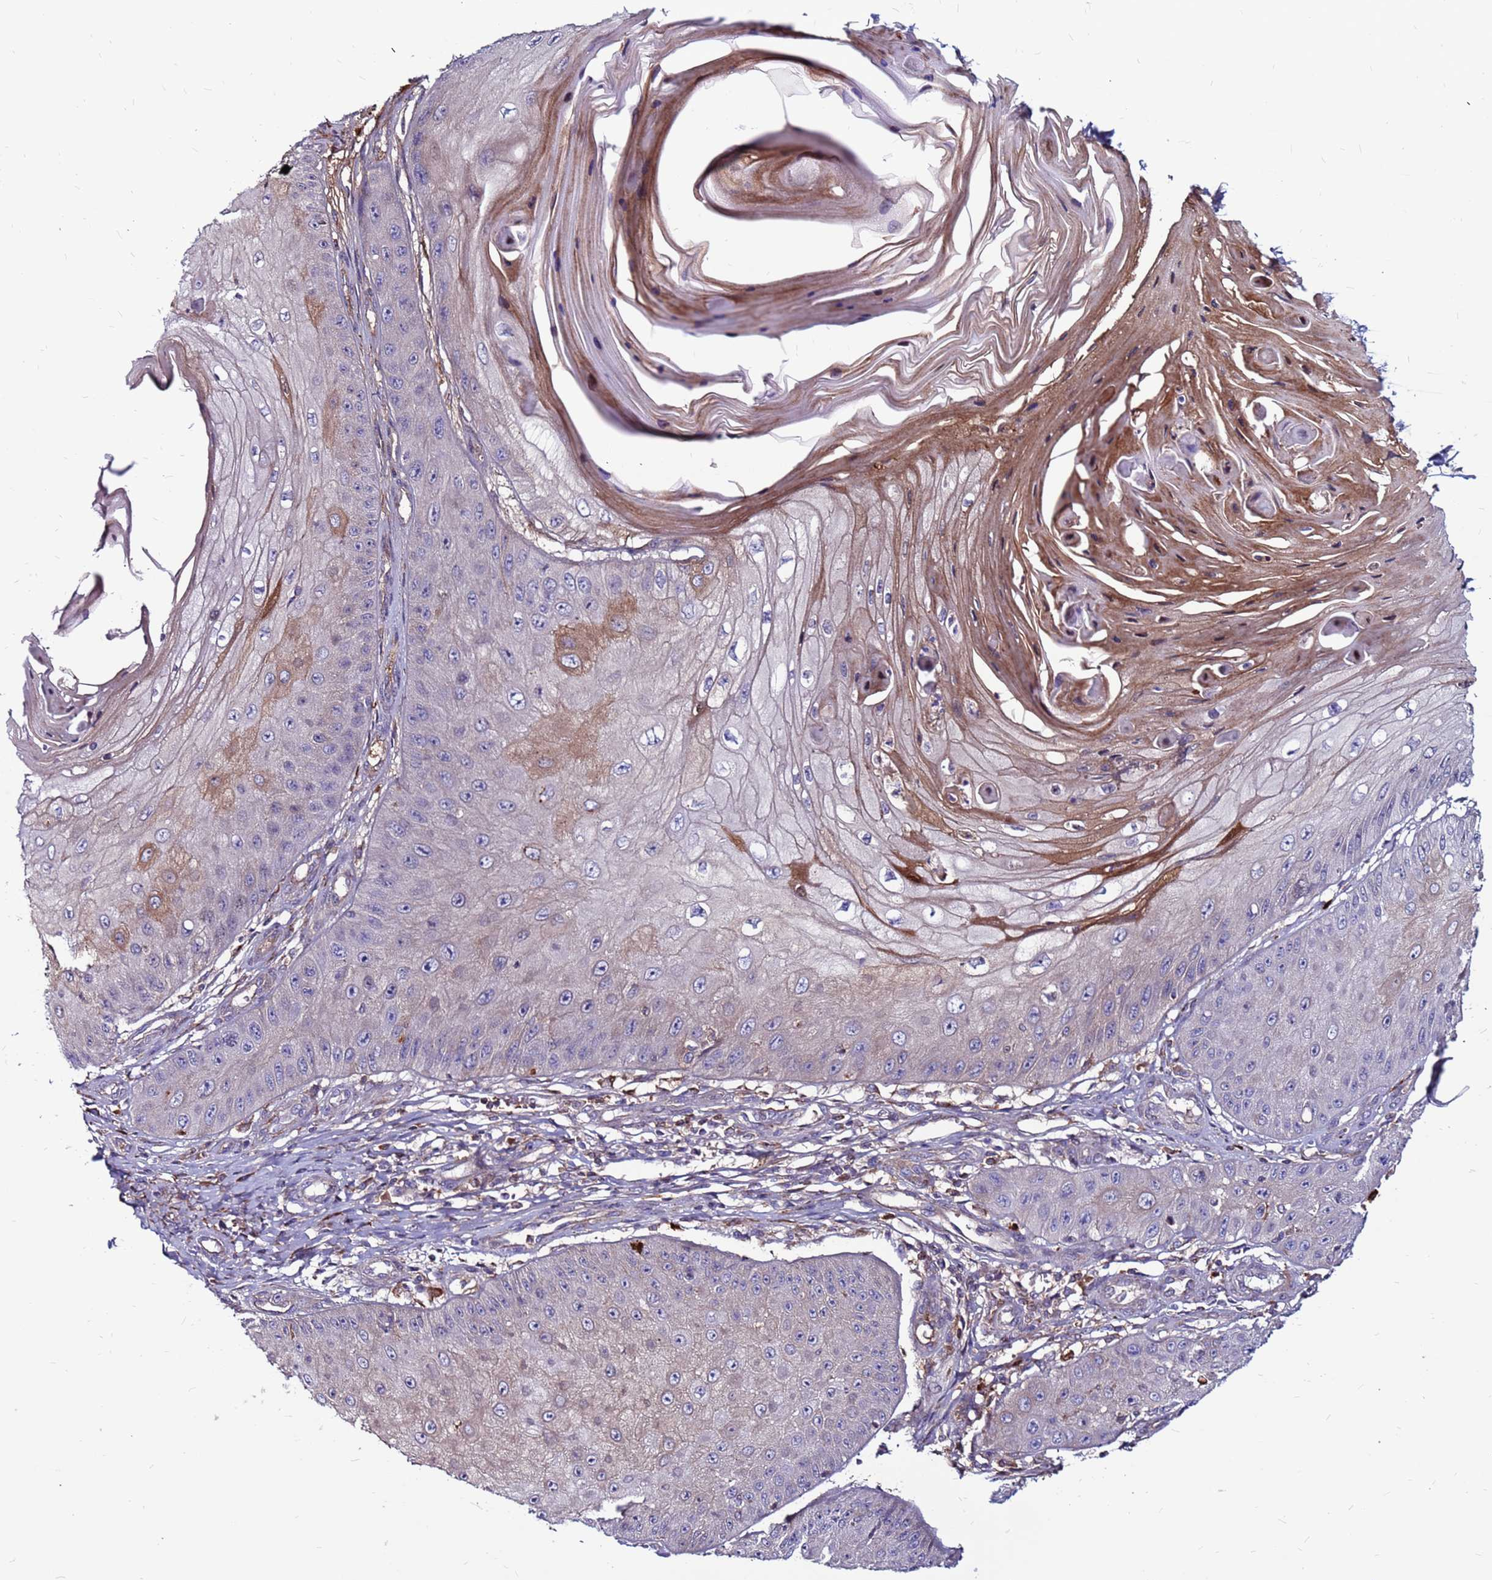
{"staining": {"intensity": "negative", "quantity": "none", "location": "none"}, "tissue": "skin cancer", "cell_type": "Tumor cells", "image_type": "cancer", "snomed": [{"axis": "morphology", "description": "Squamous cell carcinoma, NOS"}, {"axis": "topography", "description": "Skin"}], "caption": "The histopathology image reveals no staining of tumor cells in skin cancer (squamous cell carcinoma).", "gene": "CCDC71", "patient": {"sex": "male", "age": 70}}